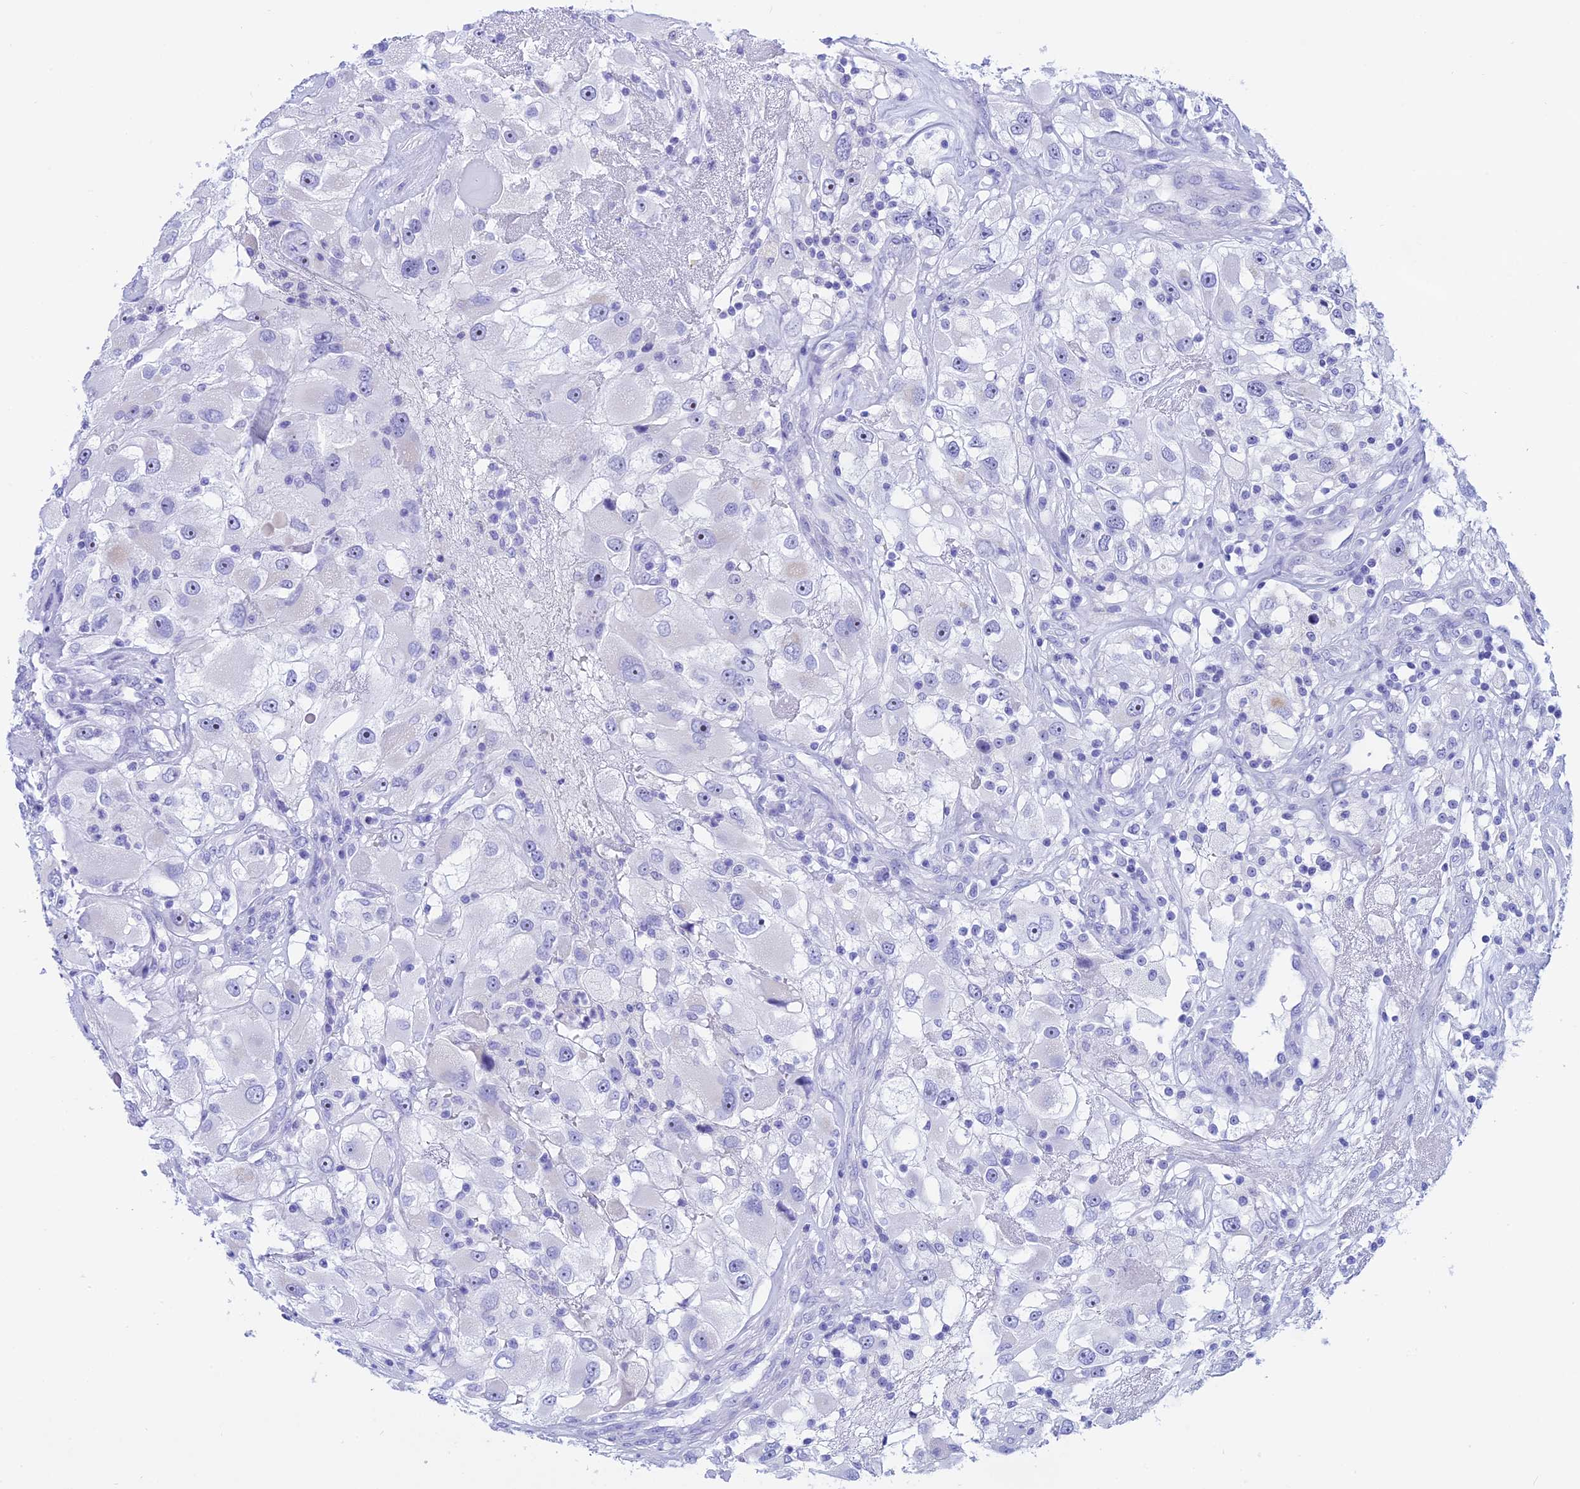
{"staining": {"intensity": "negative", "quantity": "none", "location": "none"}, "tissue": "renal cancer", "cell_type": "Tumor cells", "image_type": "cancer", "snomed": [{"axis": "morphology", "description": "Adenocarcinoma, NOS"}, {"axis": "topography", "description": "Kidney"}], "caption": "Protein analysis of adenocarcinoma (renal) demonstrates no significant staining in tumor cells. (DAB immunohistochemistry (IHC) visualized using brightfield microscopy, high magnification).", "gene": "ISCA1", "patient": {"sex": "female", "age": 52}}